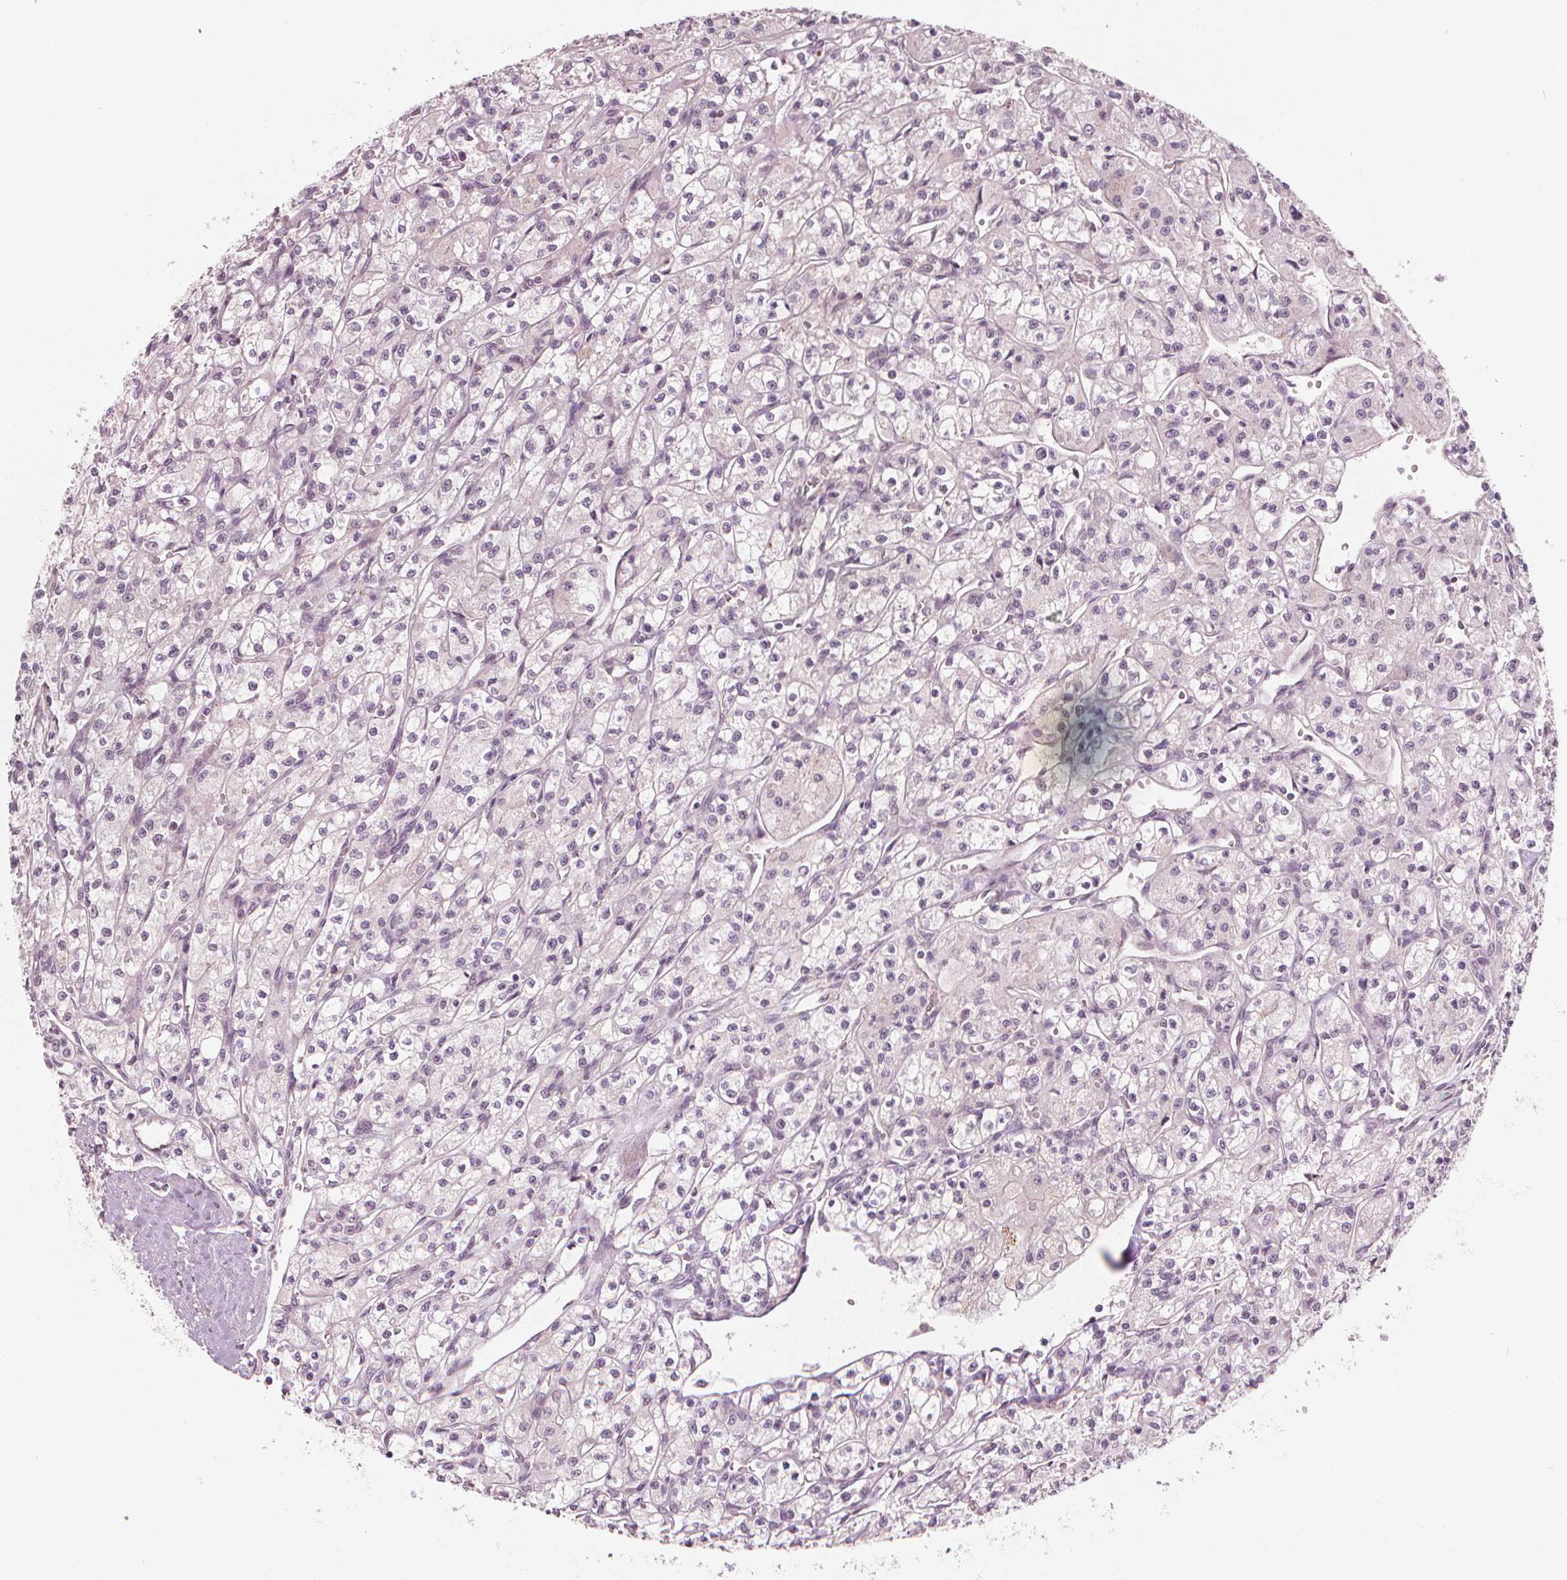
{"staining": {"intensity": "negative", "quantity": "none", "location": "none"}, "tissue": "renal cancer", "cell_type": "Tumor cells", "image_type": "cancer", "snomed": [{"axis": "morphology", "description": "Adenocarcinoma, NOS"}, {"axis": "topography", "description": "Kidney"}], "caption": "A high-resolution micrograph shows IHC staining of renal cancer (adenocarcinoma), which displays no significant expression in tumor cells.", "gene": "CLBA1", "patient": {"sex": "female", "age": 70}}